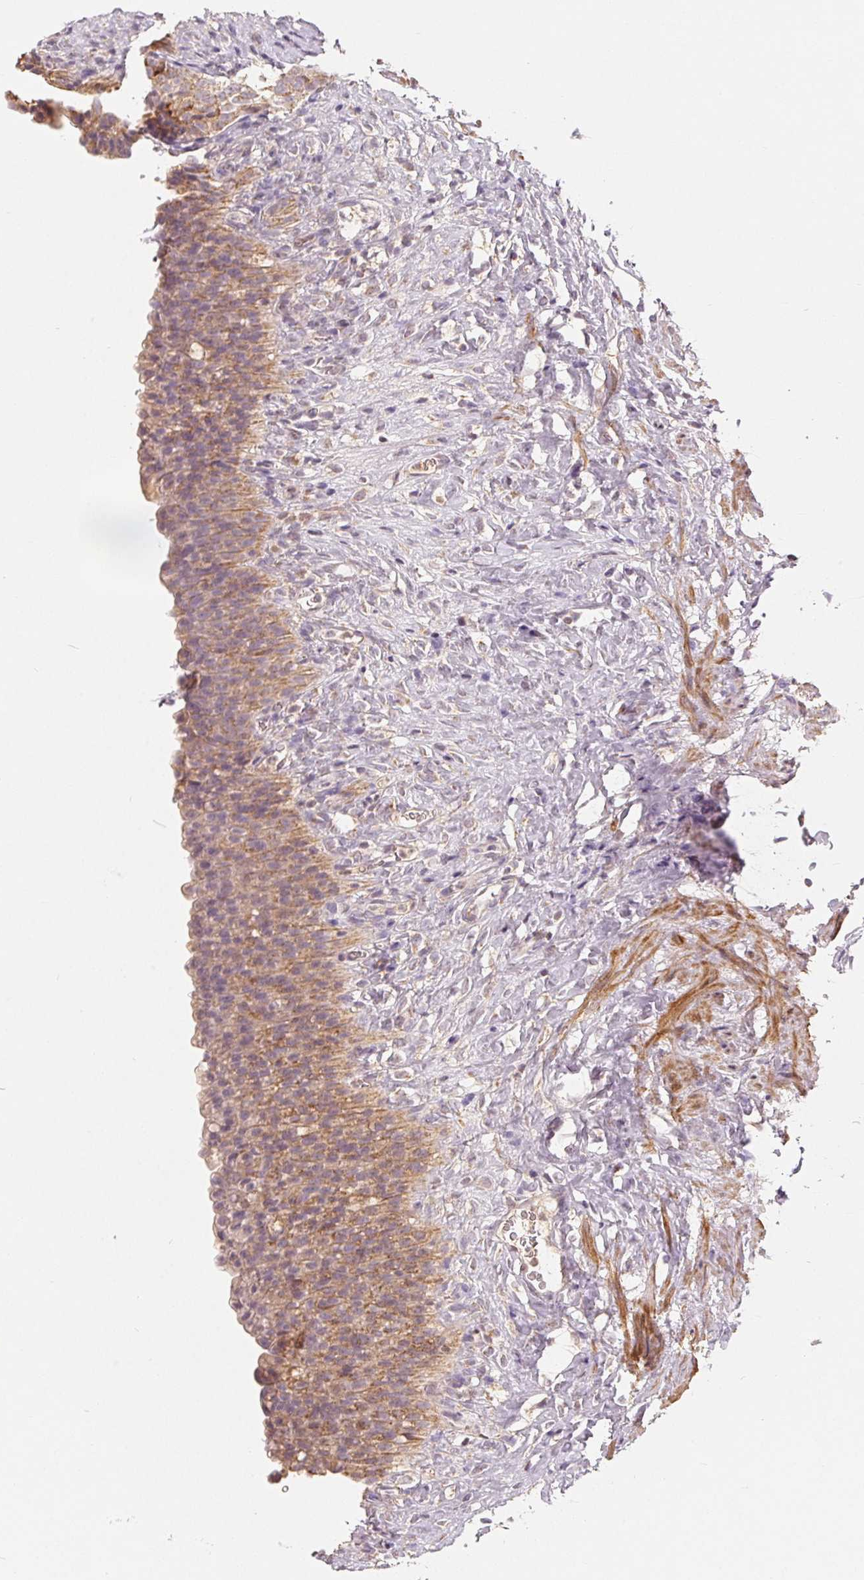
{"staining": {"intensity": "moderate", "quantity": "25%-75%", "location": "cytoplasmic/membranous"}, "tissue": "urinary bladder", "cell_type": "Urothelial cells", "image_type": "normal", "snomed": [{"axis": "morphology", "description": "Normal tissue, NOS"}, {"axis": "topography", "description": "Urinary bladder"}, {"axis": "topography", "description": "Prostate"}], "caption": "The micrograph demonstrates immunohistochemical staining of normal urinary bladder. There is moderate cytoplasmic/membranous expression is seen in about 25%-75% of urothelial cells.", "gene": "GHITM", "patient": {"sex": "male", "age": 76}}